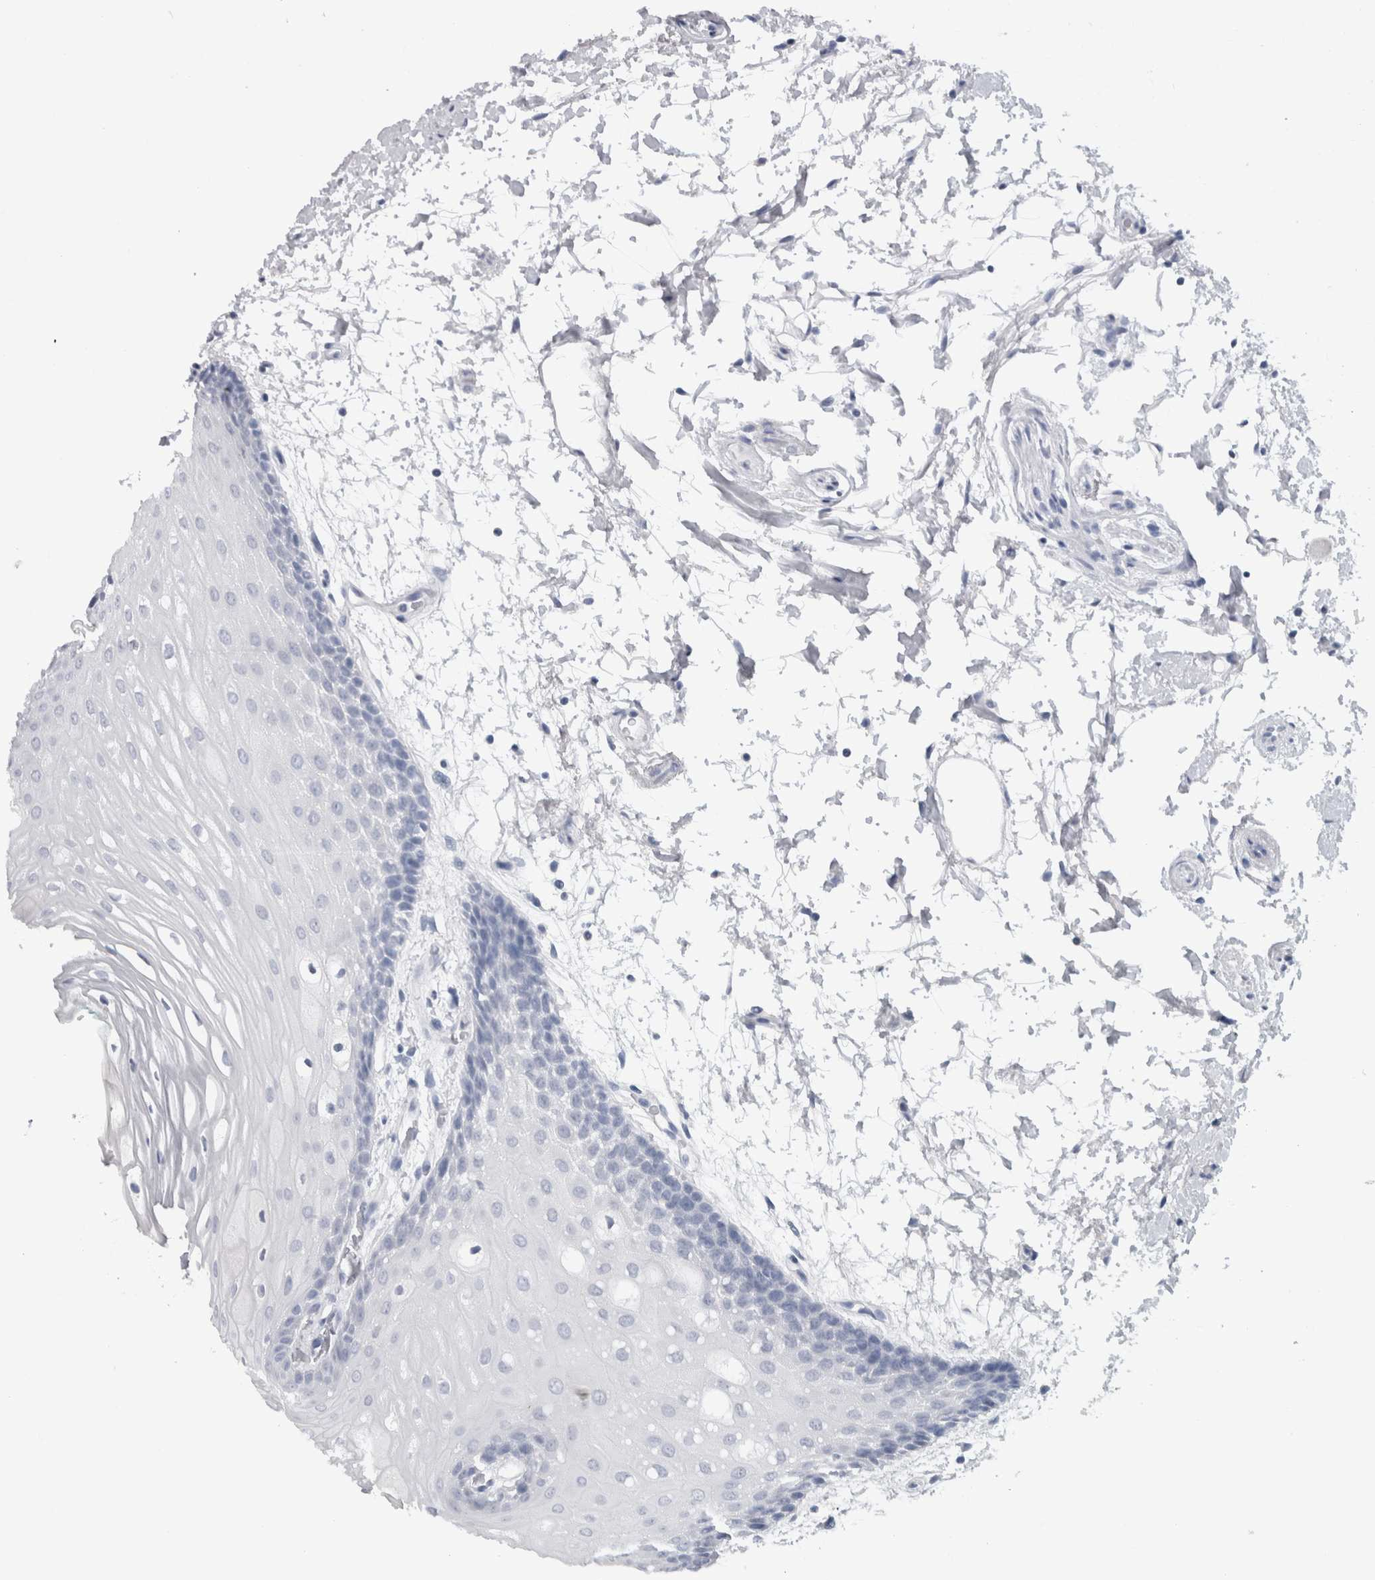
{"staining": {"intensity": "negative", "quantity": "none", "location": "none"}, "tissue": "oral mucosa", "cell_type": "Squamous epithelial cells", "image_type": "normal", "snomed": [{"axis": "morphology", "description": "Normal tissue, NOS"}, {"axis": "topography", "description": "Skeletal muscle"}, {"axis": "topography", "description": "Oral tissue"}, {"axis": "topography", "description": "Peripheral nerve tissue"}], "caption": "This is a image of IHC staining of normal oral mucosa, which shows no positivity in squamous epithelial cells.", "gene": "ADAM2", "patient": {"sex": "female", "age": 84}}